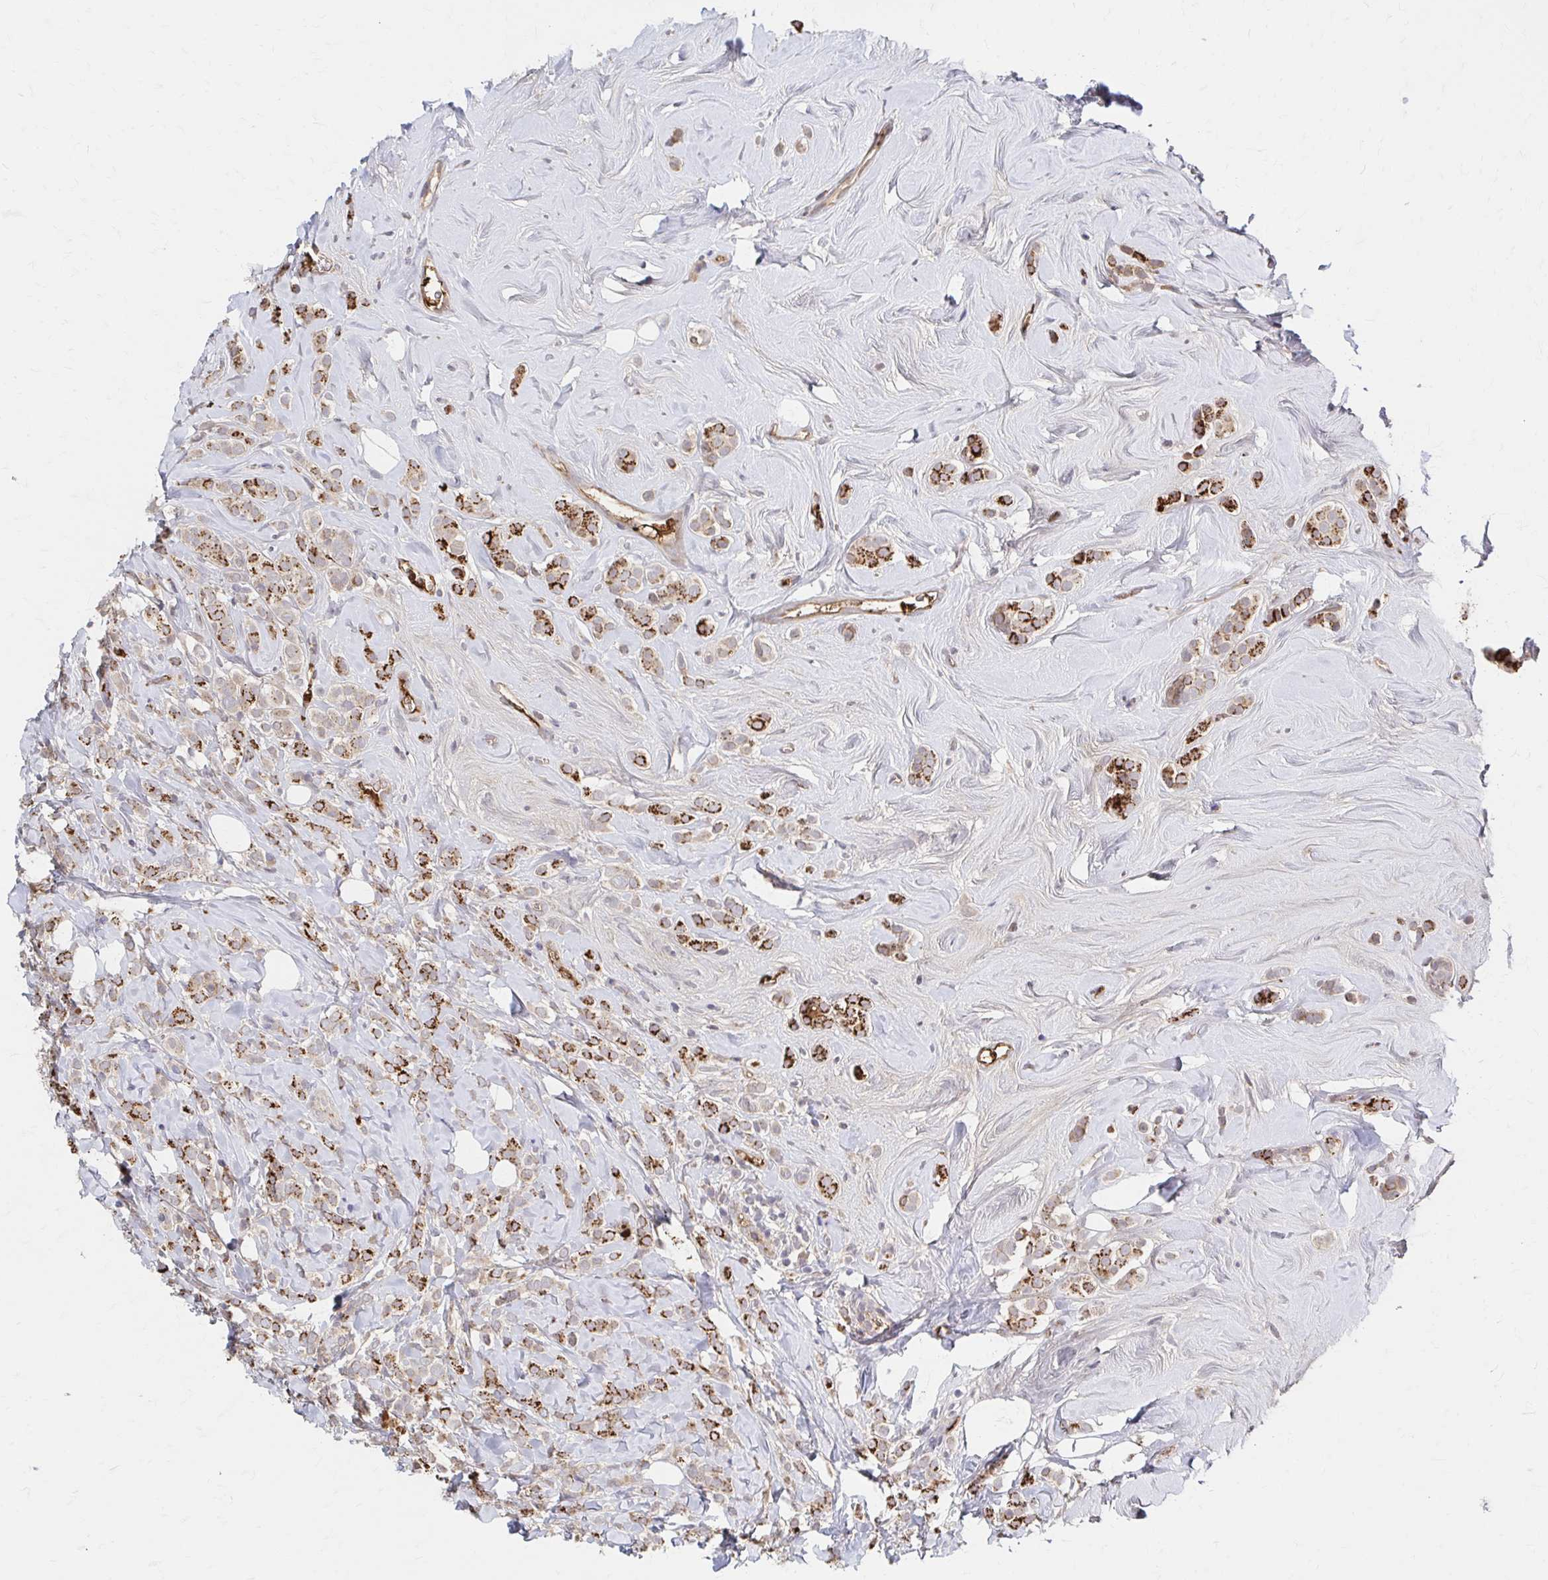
{"staining": {"intensity": "strong", "quantity": "25%-75%", "location": "cytoplasmic/membranous"}, "tissue": "breast cancer", "cell_type": "Tumor cells", "image_type": "cancer", "snomed": [{"axis": "morphology", "description": "Lobular carcinoma"}, {"axis": "topography", "description": "Breast"}], "caption": "Tumor cells display strong cytoplasmic/membranous expression in about 25%-75% of cells in breast cancer (lobular carcinoma). (brown staining indicates protein expression, while blue staining denotes nuclei).", "gene": "HMGCS2", "patient": {"sex": "female", "age": 49}}